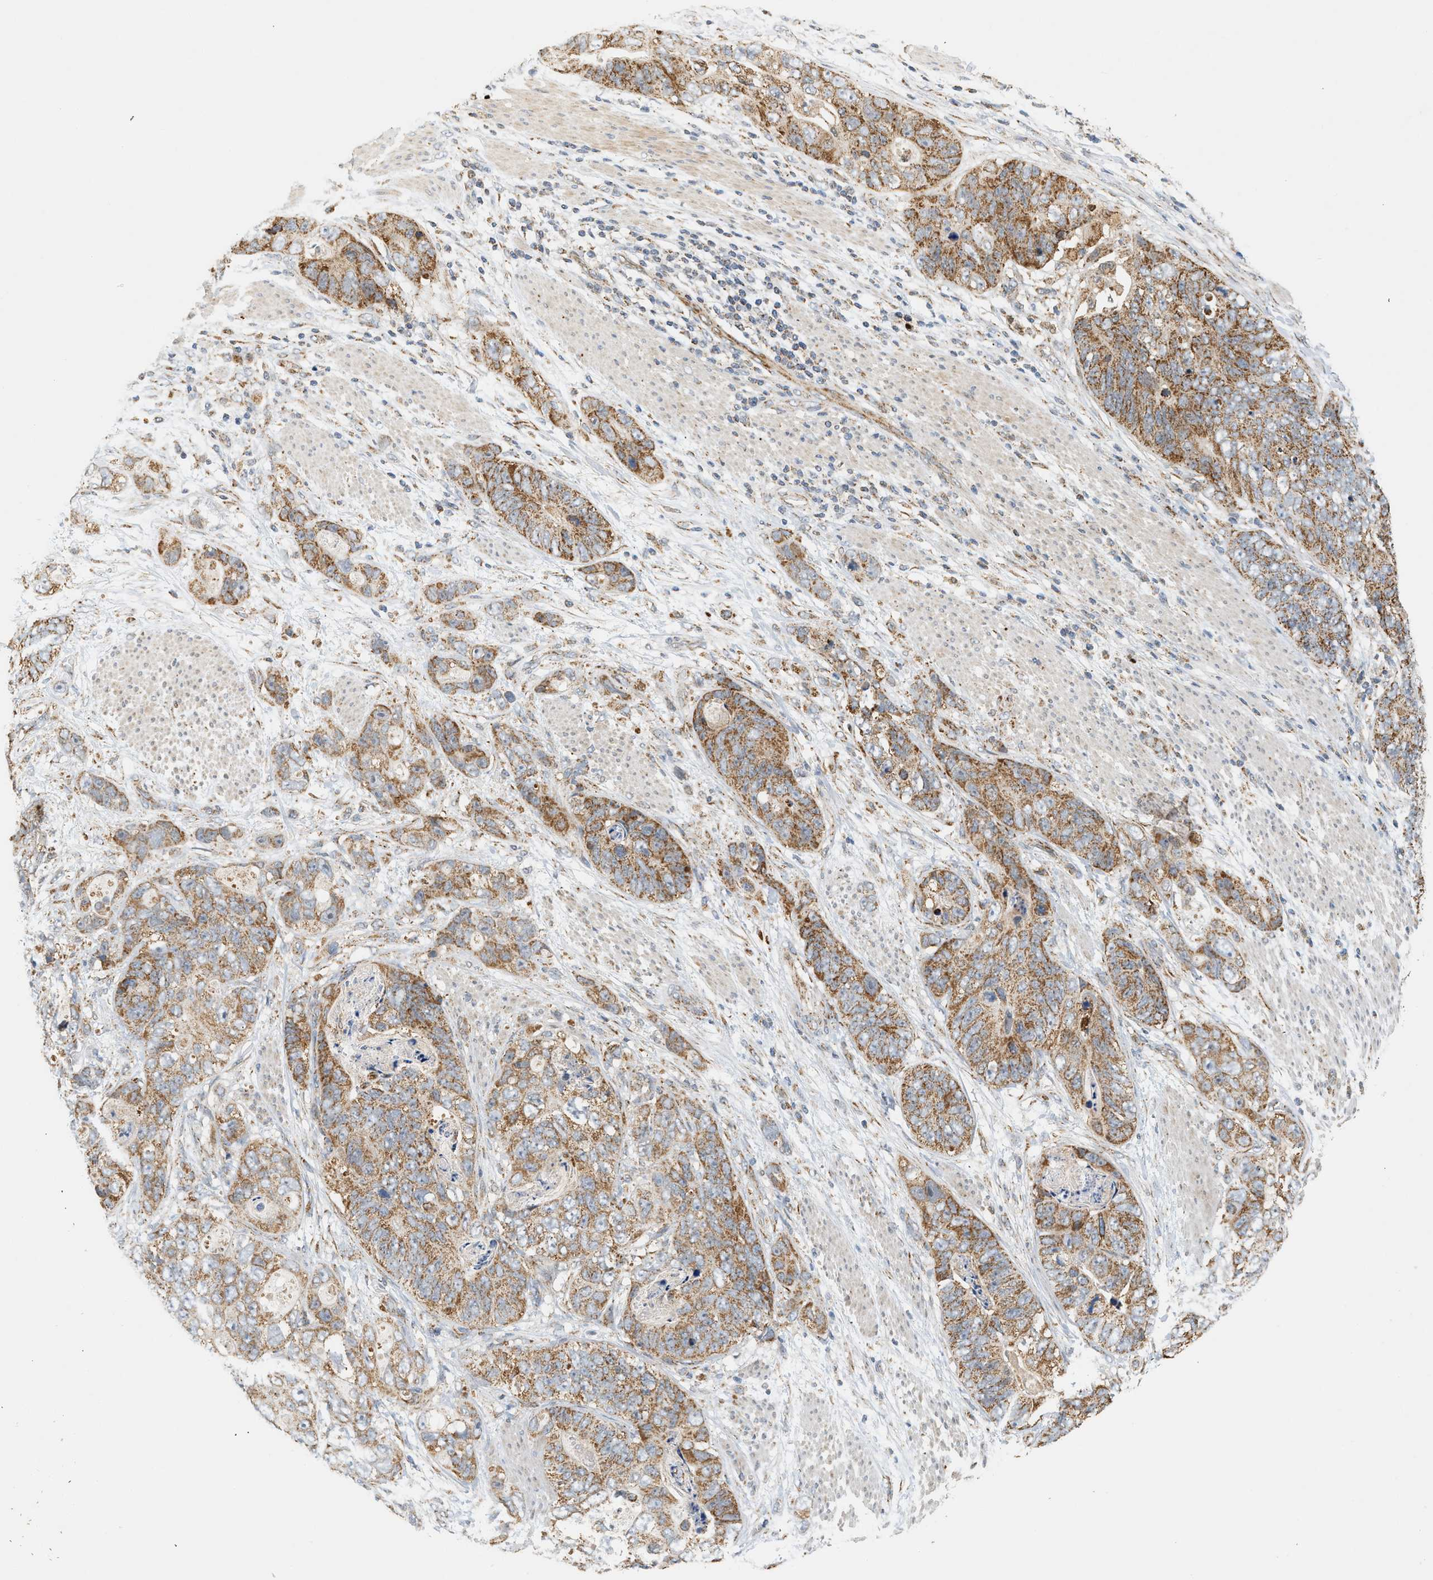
{"staining": {"intensity": "moderate", "quantity": ">75%", "location": "cytoplasmic/membranous"}, "tissue": "stomach cancer", "cell_type": "Tumor cells", "image_type": "cancer", "snomed": [{"axis": "morphology", "description": "Adenocarcinoma, NOS"}, {"axis": "topography", "description": "Stomach"}], "caption": "Tumor cells exhibit medium levels of moderate cytoplasmic/membranous staining in about >75% of cells in stomach adenocarcinoma.", "gene": "MCU", "patient": {"sex": "female", "age": 89}}